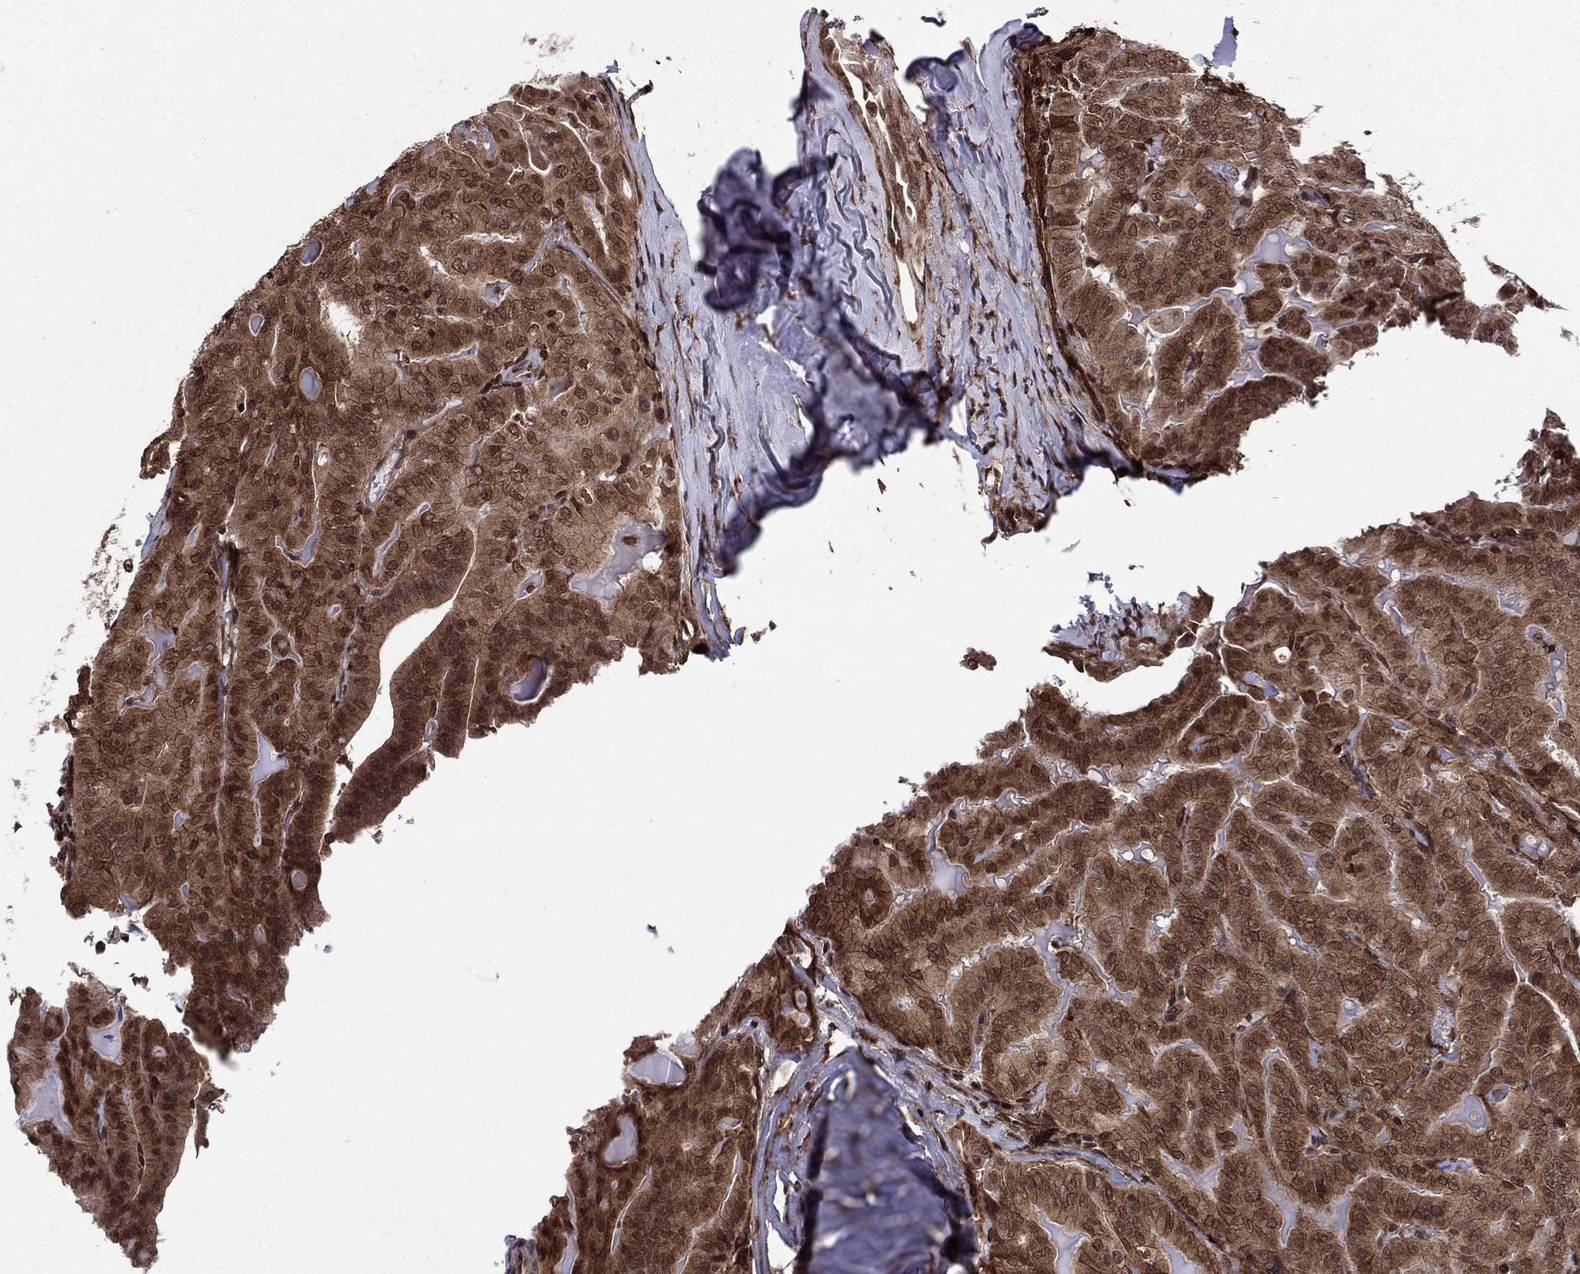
{"staining": {"intensity": "strong", "quantity": "25%-75%", "location": "cytoplasmic/membranous"}, "tissue": "thyroid cancer", "cell_type": "Tumor cells", "image_type": "cancer", "snomed": [{"axis": "morphology", "description": "Papillary adenocarcinoma, NOS"}, {"axis": "topography", "description": "Thyroid gland"}], "caption": "Thyroid papillary adenocarcinoma stained with DAB (3,3'-diaminobenzidine) immunohistochemistry (IHC) reveals high levels of strong cytoplasmic/membranous staining in approximately 25%-75% of tumor cells. The staining was performed using DAB (3,3'-diaminobenzidine), with brown indicating positive protein expression. Nuclei are stained blue with hematoxylin.", "gene": "SSX2IP", "patient": {"sex": "female", "age": 68}}